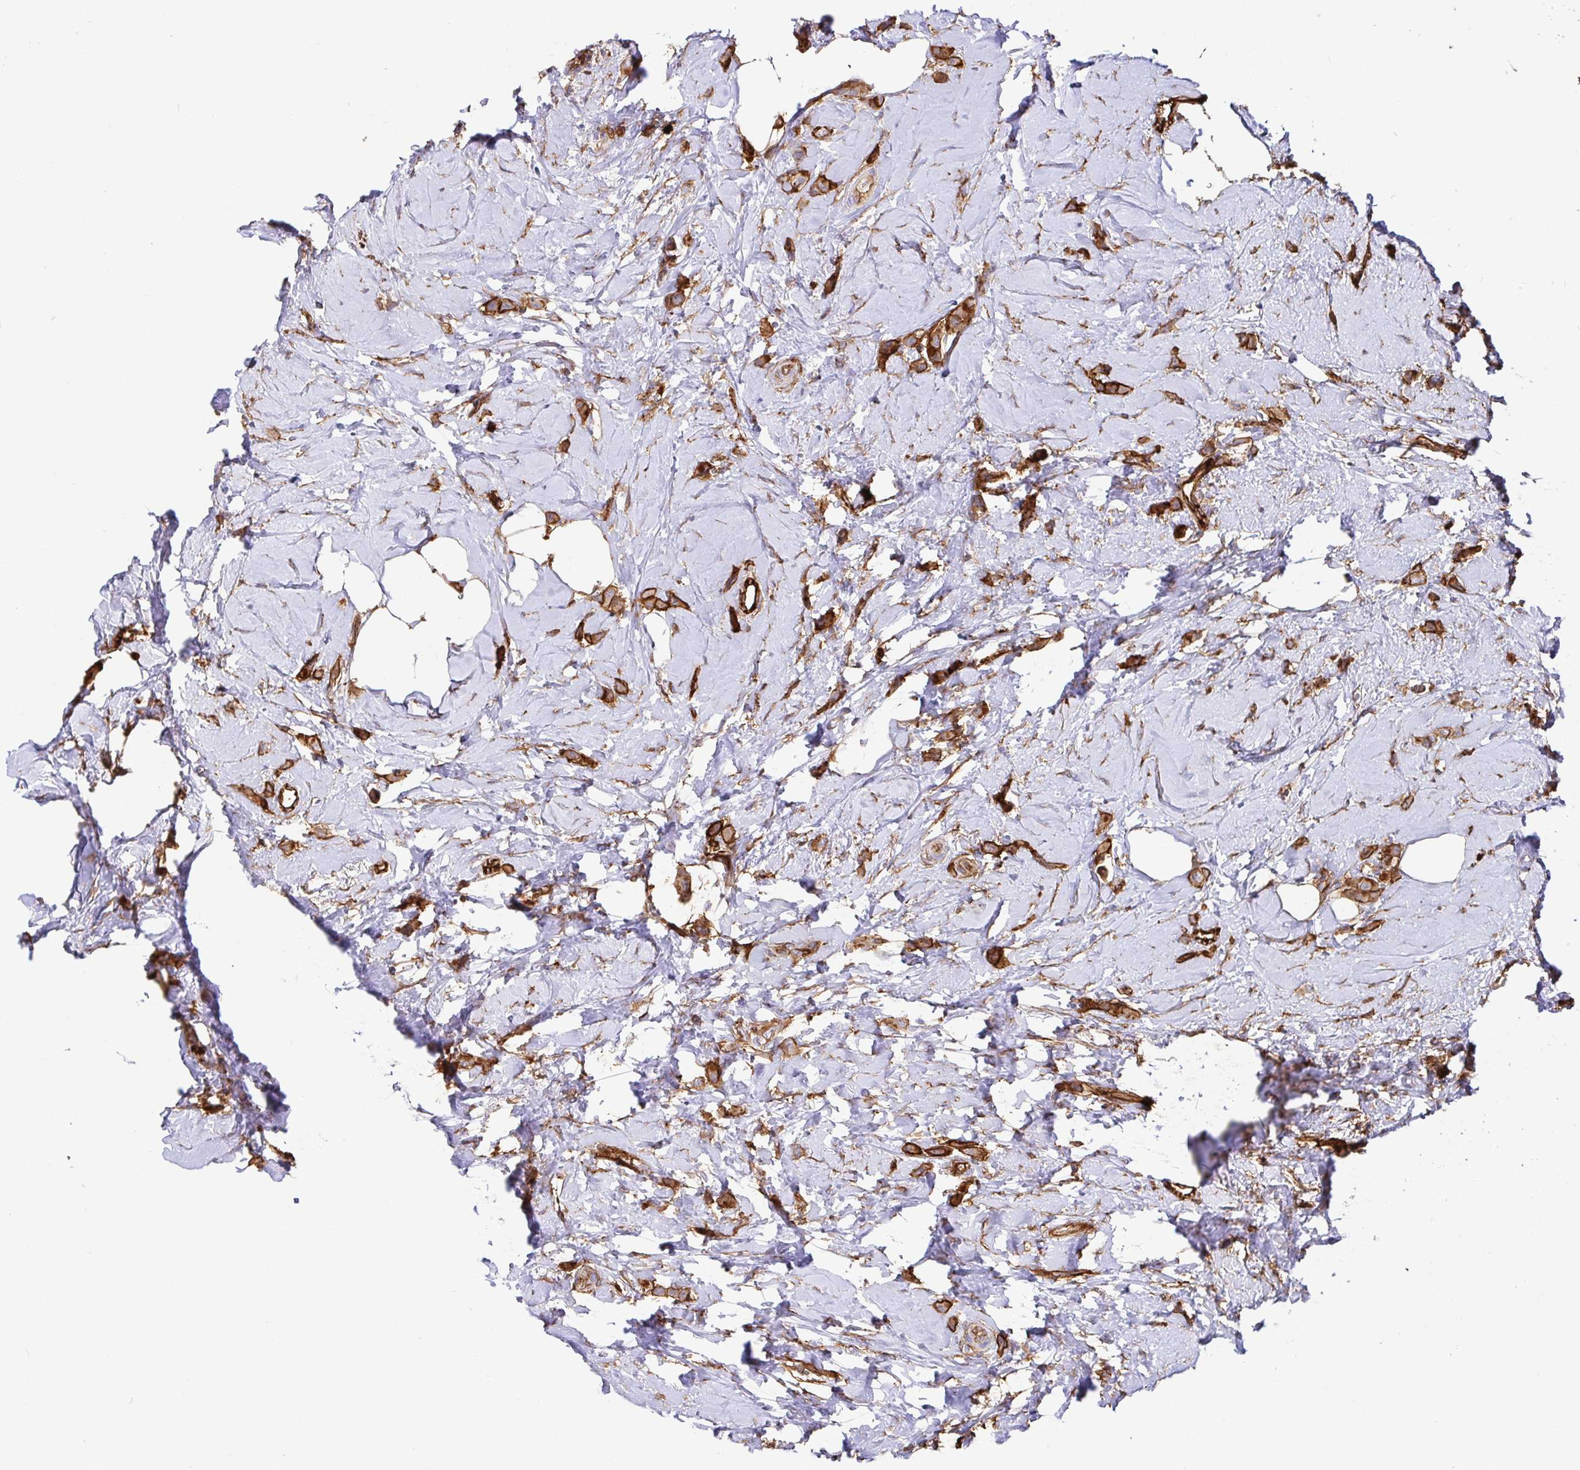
{"staining": {"intensity": "strong", "quantity": ">75%", "location": "cytoplasmic/membranous"}, "tissue": "breast cancer", "cell_type": "Tumor cells", "image_type": "cancer", "snomed": [{"axis": "morphology", "description": "Lobular carcinoma"}, {"axis": "topography", "description": "Breast"}], "caption": "Immunohistochemical staining of human breast lobular carcinoma demonstrates high levels of strong cytoplasmic/membranous expression in approximately >75% of tumor cells.", "gene": "ANXA2", "patient": {"sex": "female", "age": 66}}